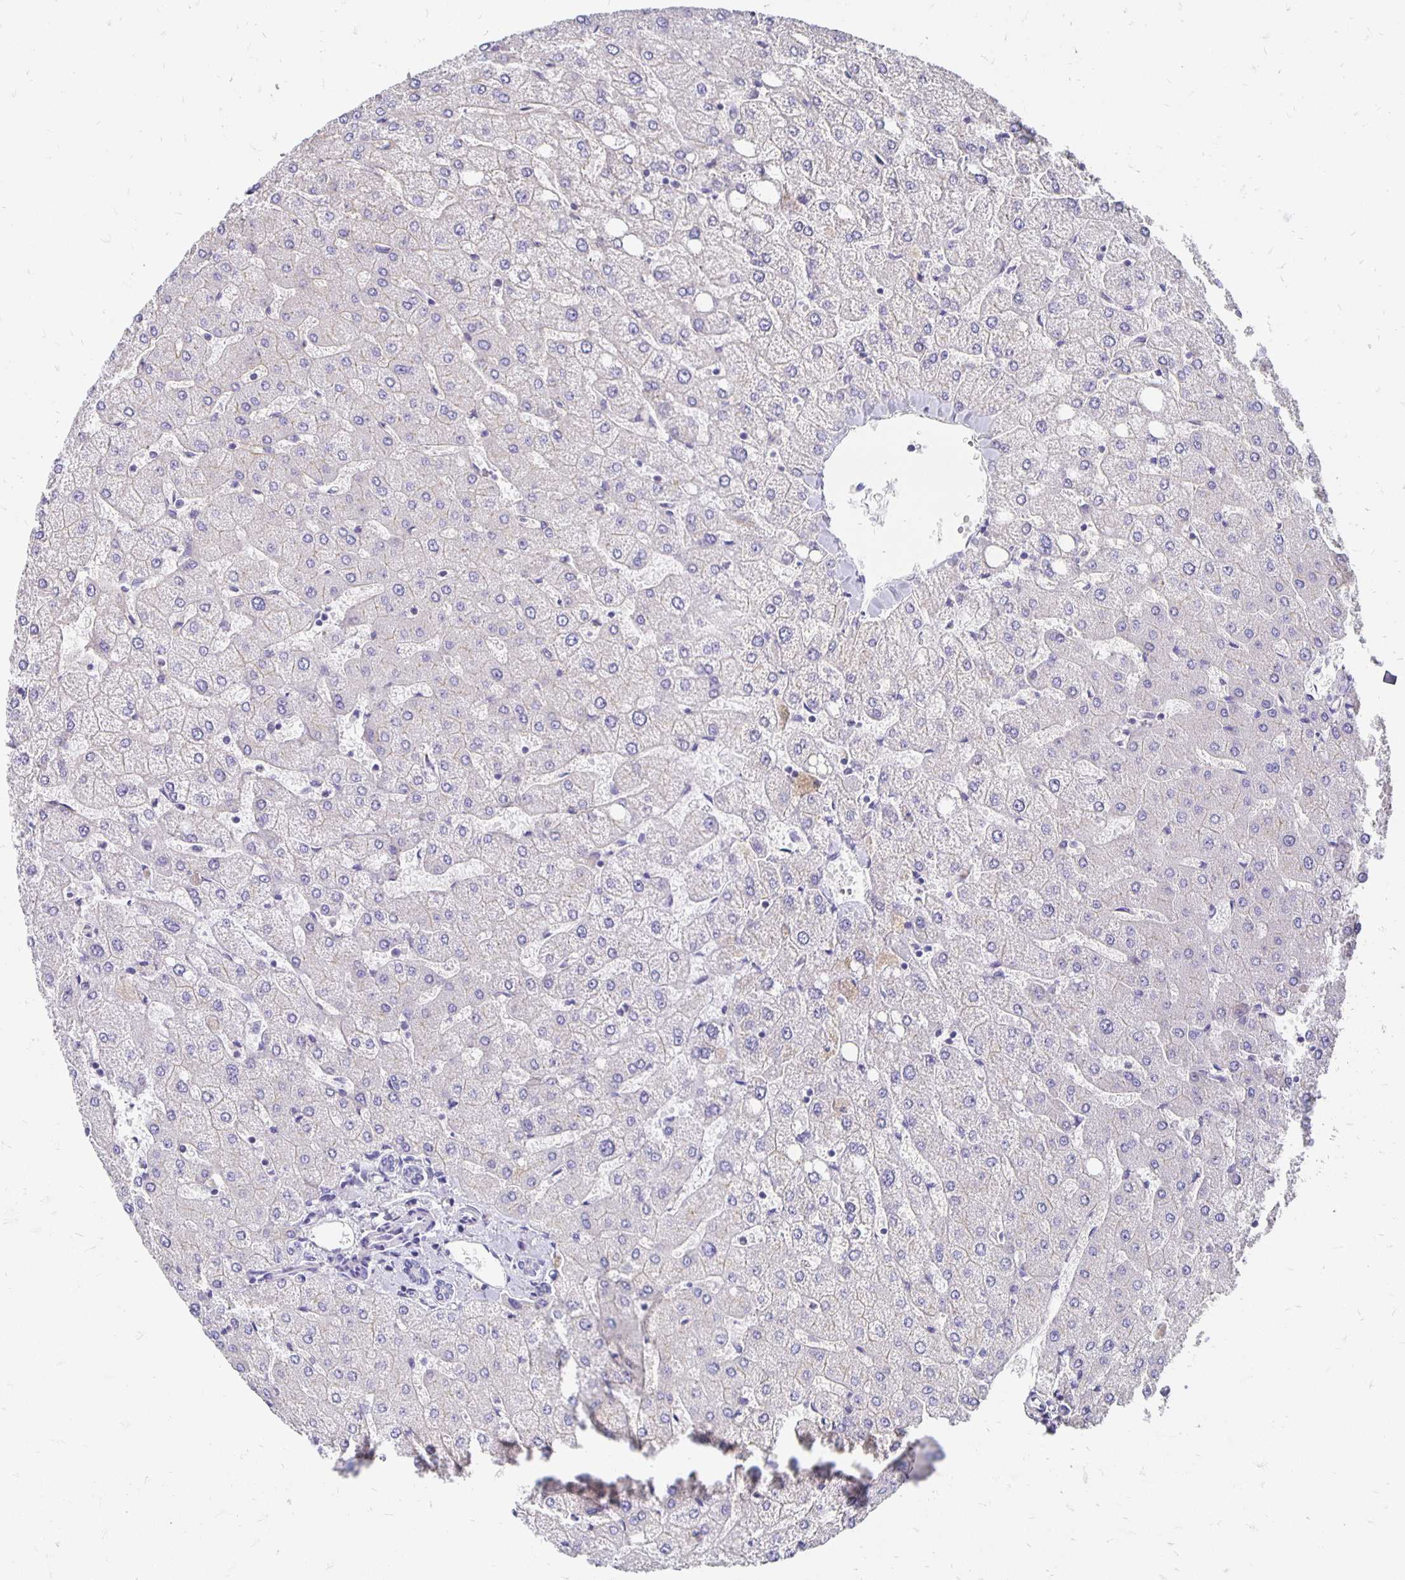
{"staining": {"intensity": "negative", "quantity": "none", "location": "none"}, "tissue": "liver", "cell_type": "Cholangiocytes", "image_type": "normal", "snomed": [{"axis": "morphology", "description": "Normal tissue, NOS"}, {"axis": "topography", "description": "Liver"}], "caption": "High power microscopy micrograph of an immunohistochemistry micrograph of unremarkable liver, revealing no significant expression in cholangiocytes.", "gene": "APOB", "patient": {"sex": "female", "age": 54}}